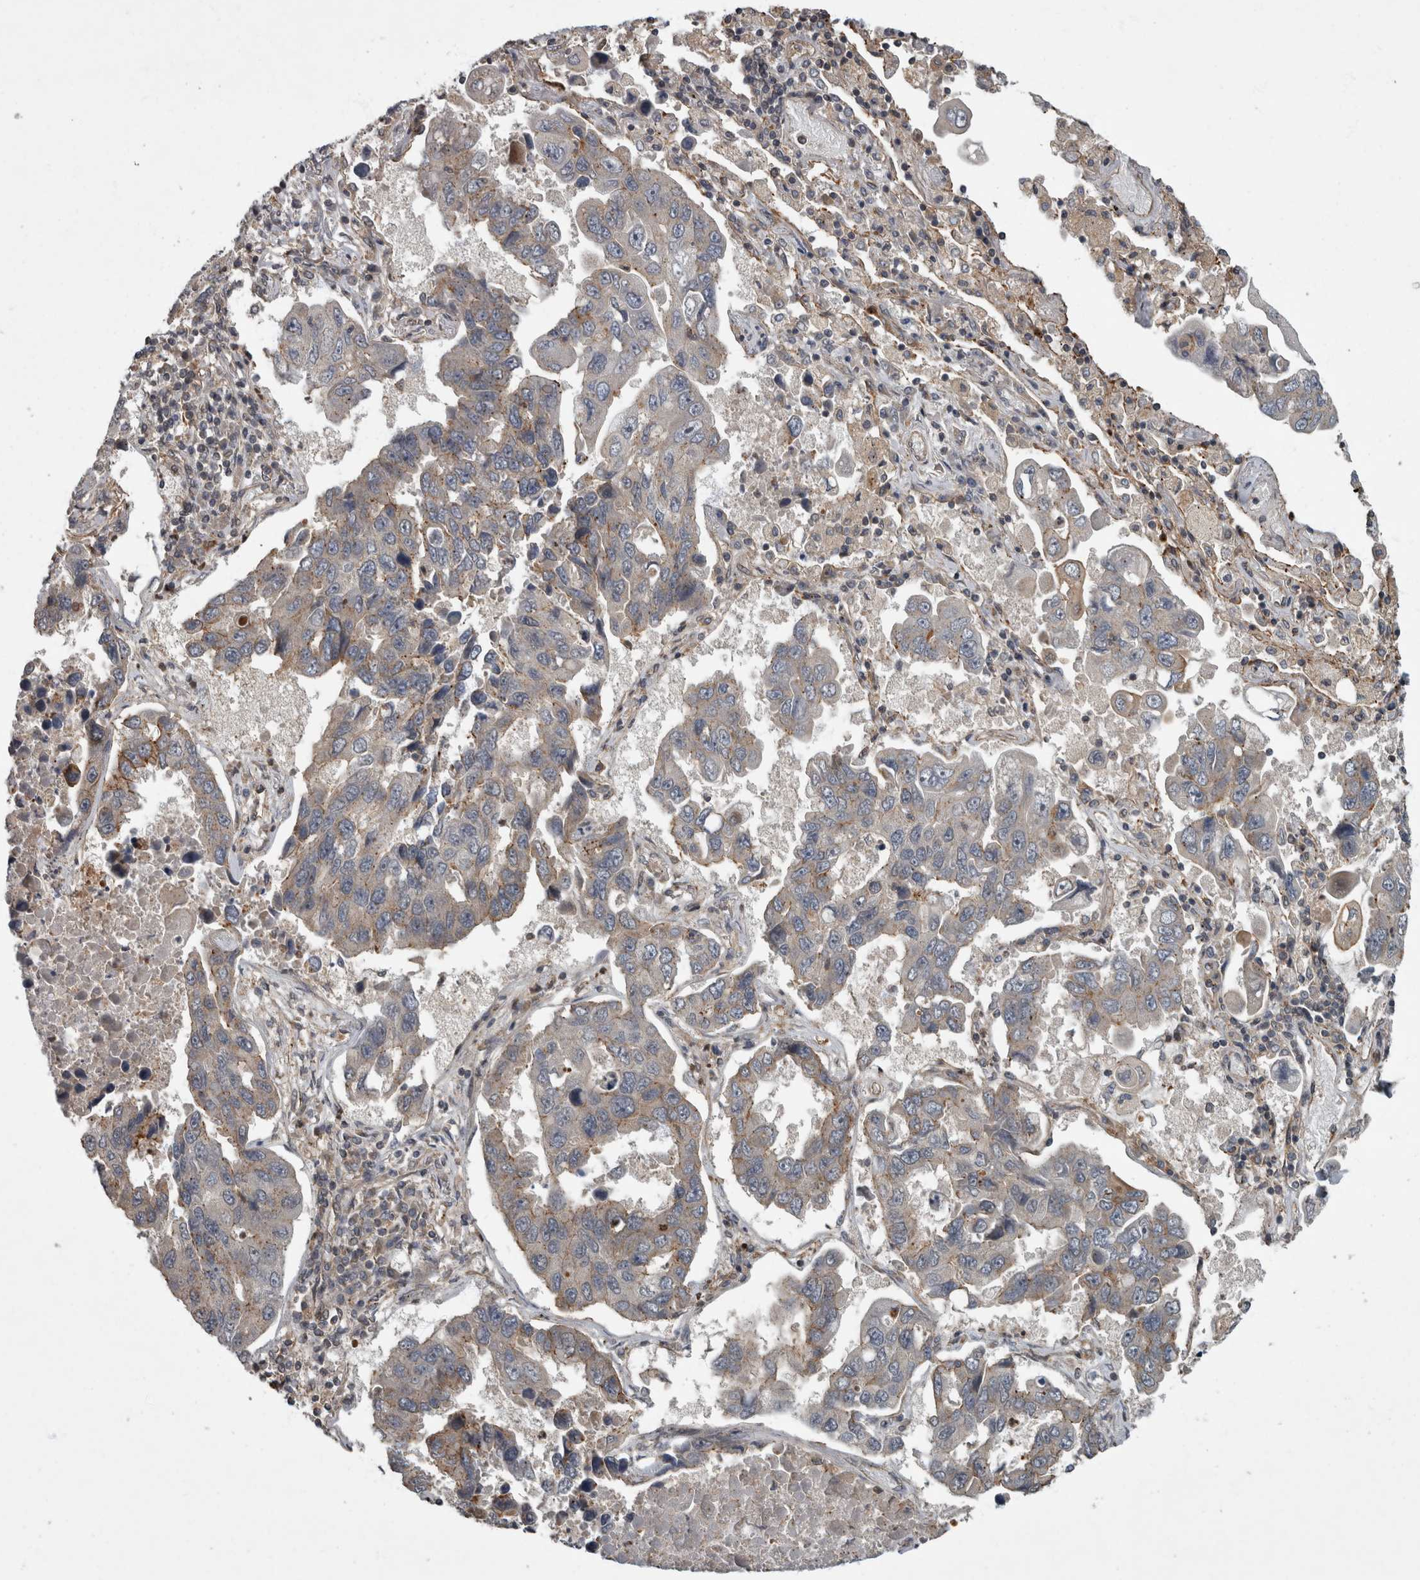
{"staining": {"intensity": "weak", "quantity": "<25%", "location": "cytoplasmic/membranous"}, "tissue": "lung cancer", "cell_type": "Tumor cells", "image_type": "cancer", "snomed": [{"axis": "morphology", "description": "Adenocarcinoma, NOS"}, {"axis": "topography", "description": "Lung"}], "caption": "Immunohistochemistry (IHC) photomicrograph of neoplastic tissue: lung cancer stained with DAB demonstrates no significant protein expression in tumor cells. The staining was performed using DAB (3,3'-diaminobenzidine) to visualize the protein expression in brown, while the nuclei were stained in blue with hematoxylin (Magnification: 20x).", "gene": "VEGFD", "patient": {"sex": "male", "age": 64}}